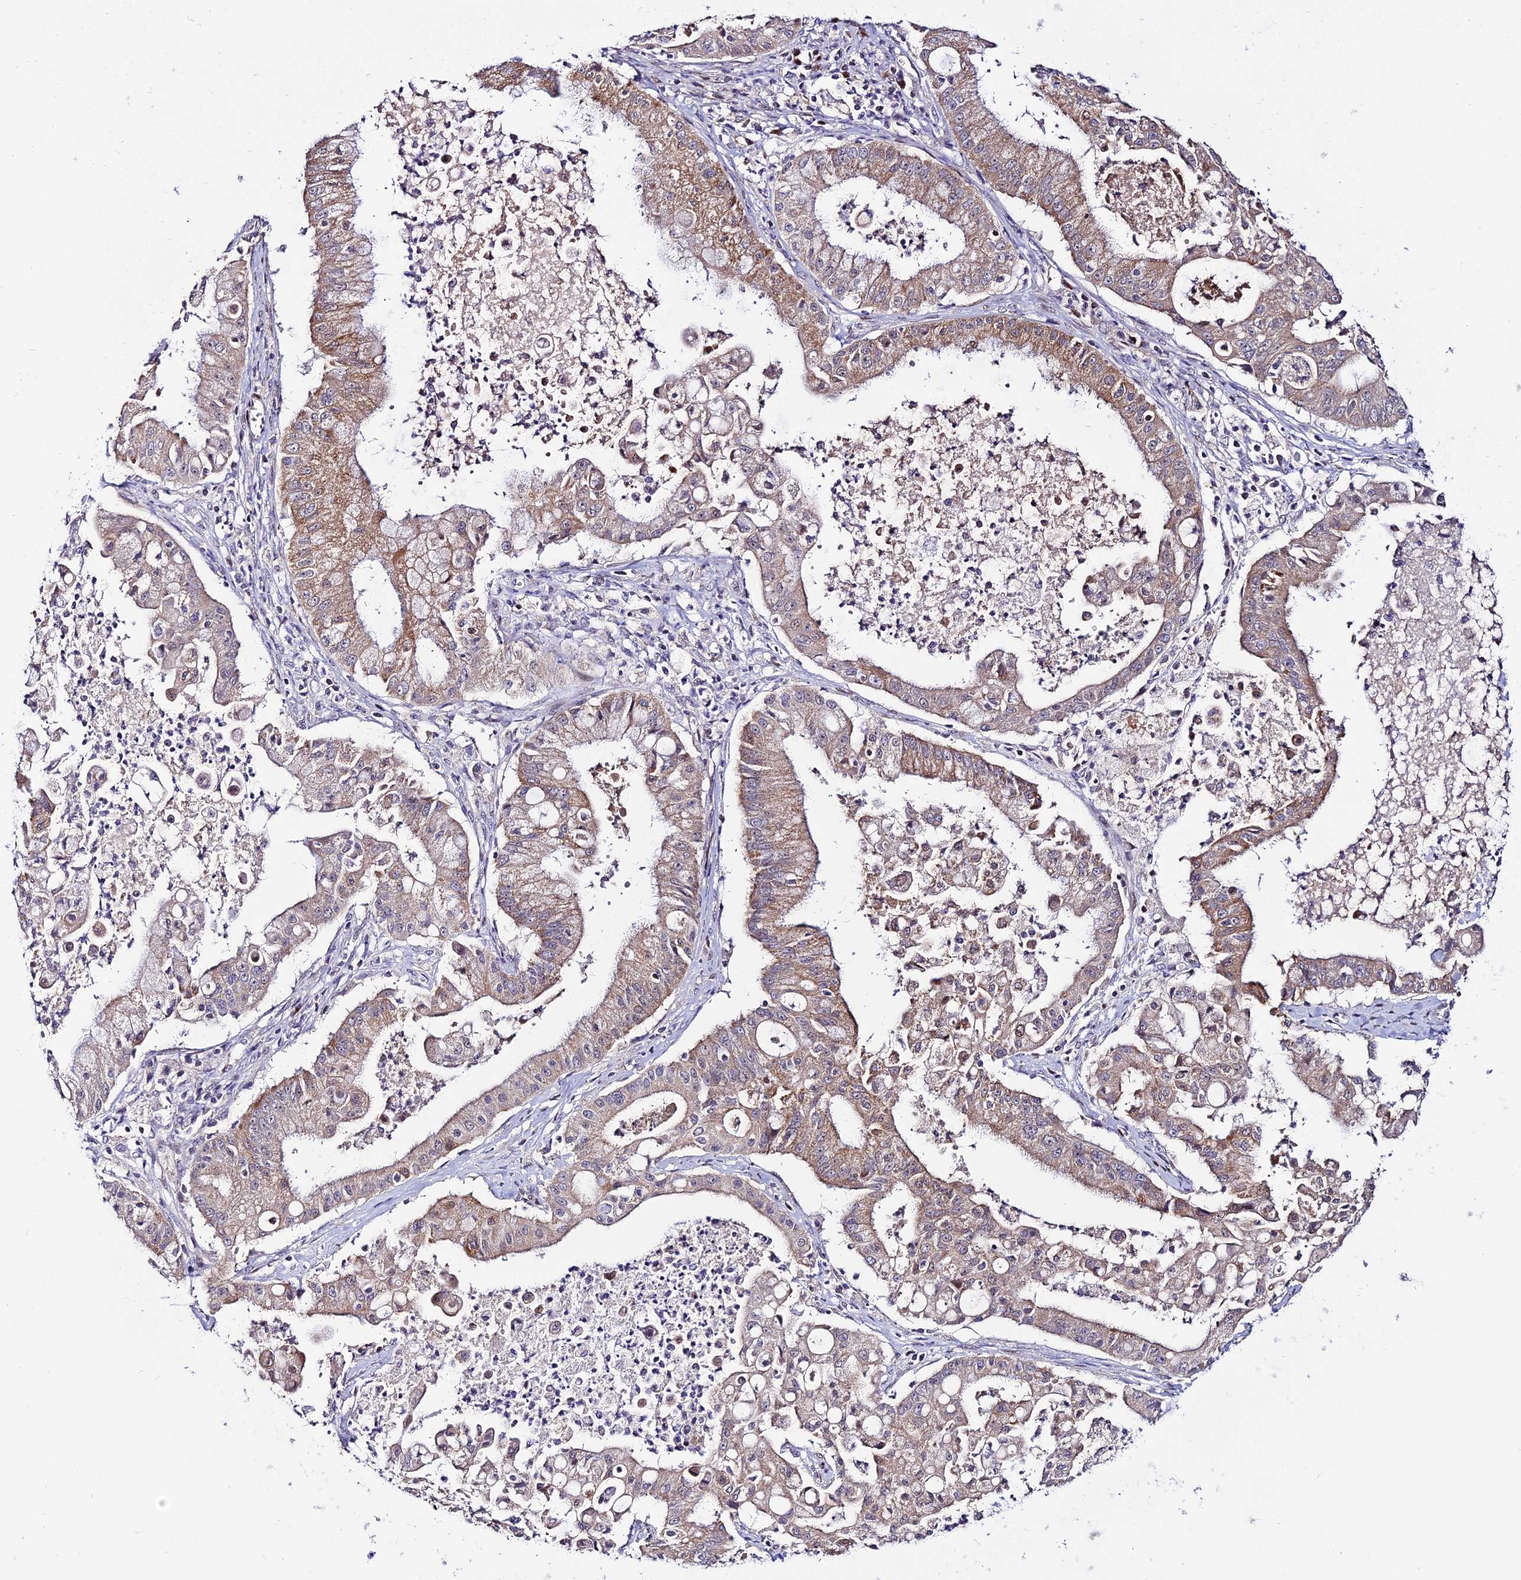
{"staining": {"intensity": "moderate", "quantity": ">75%", "location": "cytoplasmic/membranous"}, "tissue": "ovarian cancer", "cell_type": "Tumor cells", "image_type": "cancer", "snomed": [{"axis": "morphology", "description": "Cystadenocarcinoma, mucinous, NOS"}, {"axis": "topography", "description": "Ovary"}], "caption": "A photomicrograph of human mucinous cystadenocarcinoma (ovarian) stained for a protein shows moderate cytoplasmic/membranous brown staining in tumor cells.", "gene": "CIB3", "patient": {"sex": "female", "age": 70}}